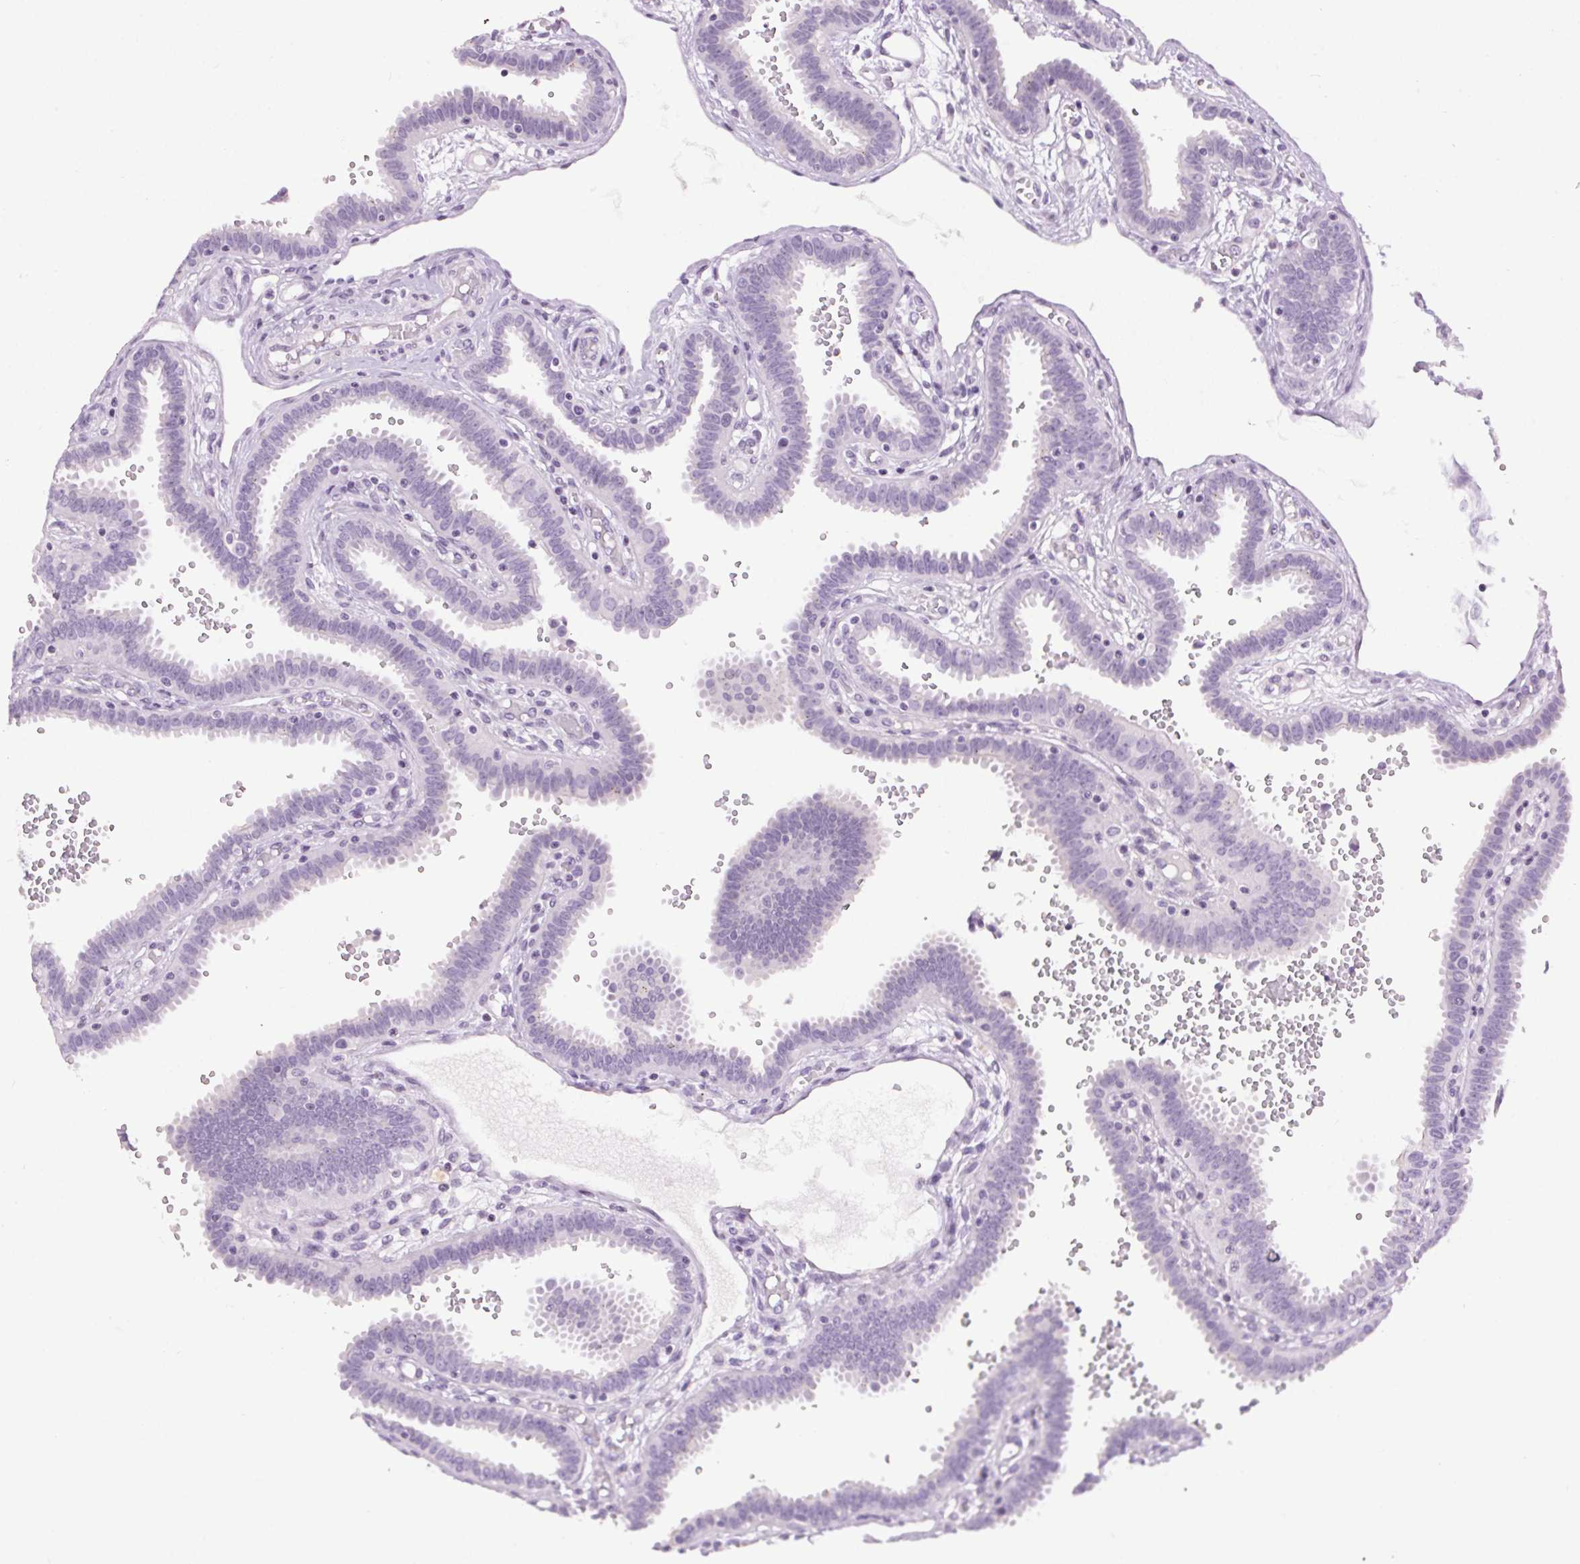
{"staining": {"intensity": "negative", "quantity": "none", "location": "none"}, "tissue": "fallopian tube", "cell_type": "Glandular cells", "image_type": "normal", "snomed": [{"axis": "morphology", "description": "Normal tissue, NOS"}, {"axis": "topography", "description": "Fallopian tube"}], "caption": "IHC photomicrograph of unremarkable fallopian tube: fallopian tube stained with DAB displays no significant protein expression in glandular cells.", "gene": "TMEM88B", "patient": {"sex": "female", "age": 37}}